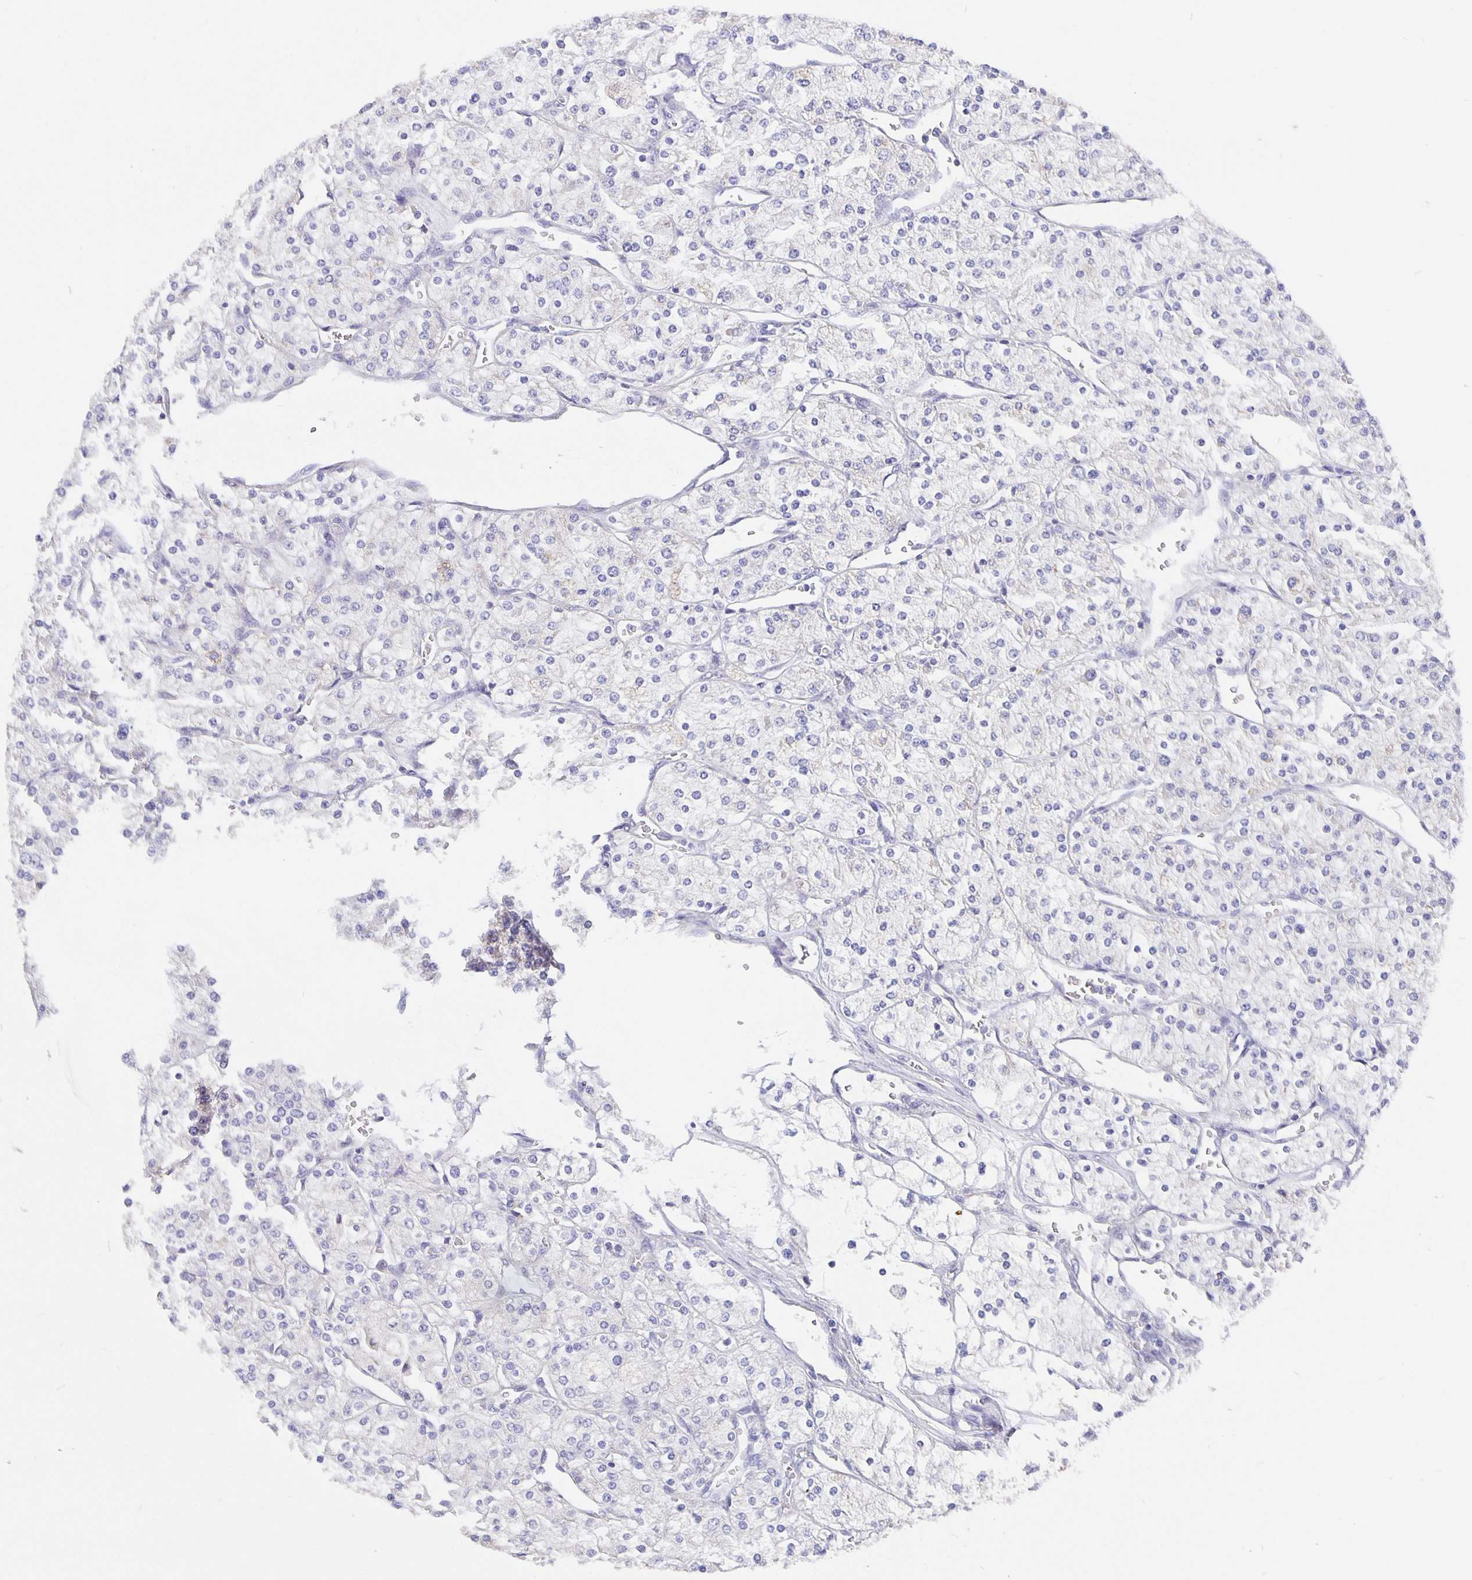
{"staining": {"intensity": "negative", "quantity": "none", "location": "none"}, "tissue": "renal cancer", "cell_type": "Tumor cells", "image_type": "cancer", "snomed": [{"axis": "morphology", "description": "Adenocarcinoma, NOS"}, {"axis": "topography", "description": "Kidney"}], "caption": "Human renal cancer stained for a protein using immunohistochemistry (IHC) demonstrates no staining in tumor cells.", "gene": "CFAP74", "patient": {"sex": "male", "age": 80}}